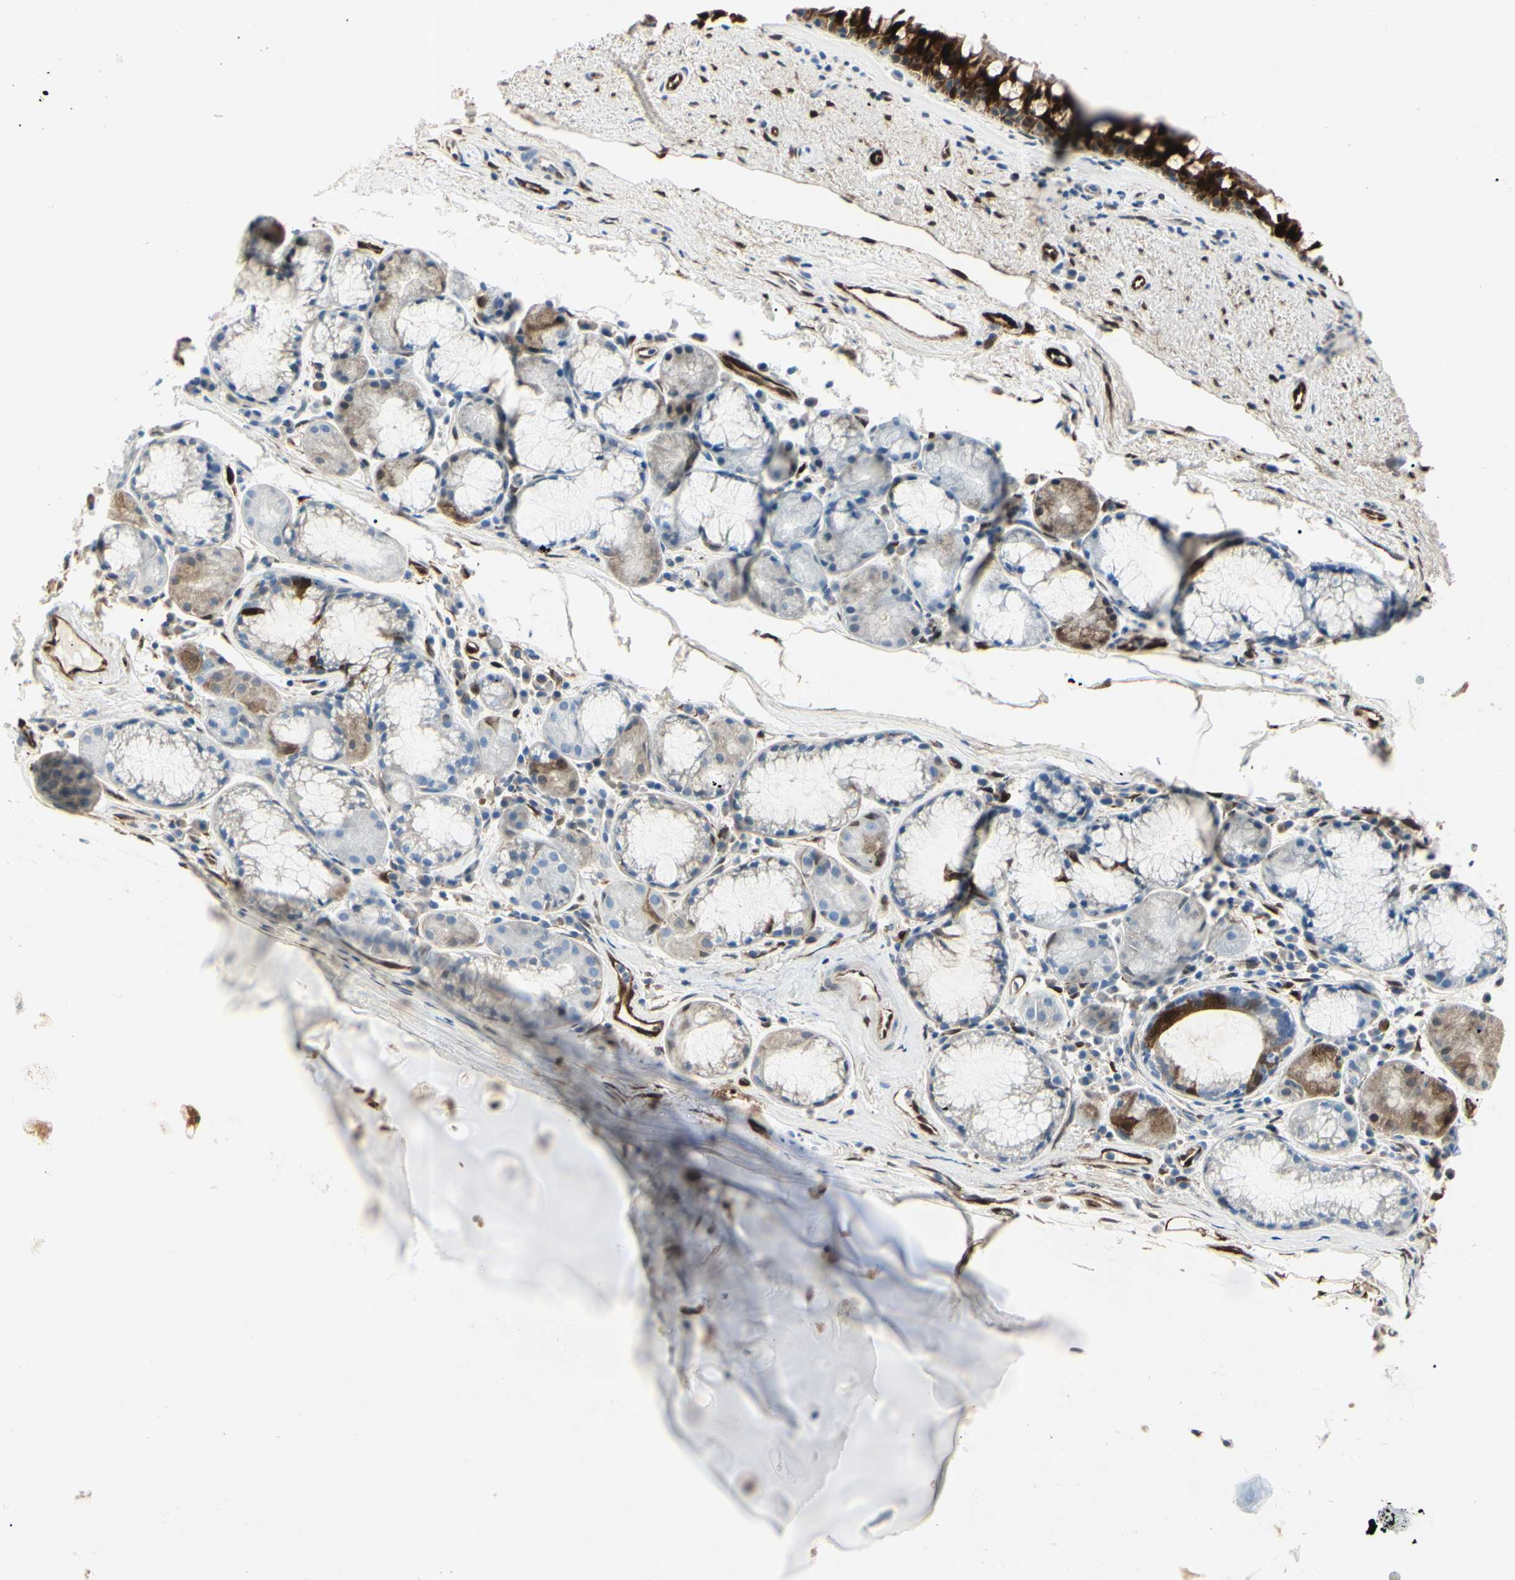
{"staining": {"intensity": "strong", "quantity": "25%-75%", "location": "cytoplasmic/membranous,nuclear"}, "tissue": "bronchus", "cell_type": "Respiratory epithelial cells", "image_type": "normal", "snomed": [{"axis": "morphology", "description": "Normal tissue, NOS"}, {"axis": "topography", "description": "Bronchus"}], "caption": "A photomicrograph of bronchus stained for a protein exhibits strong cytoplasmic/membranous,nuclear brown staining in respiratory epithelial cells.", "gene": "AKR1C3", "patient": {"sex": "female", "age": 54}}